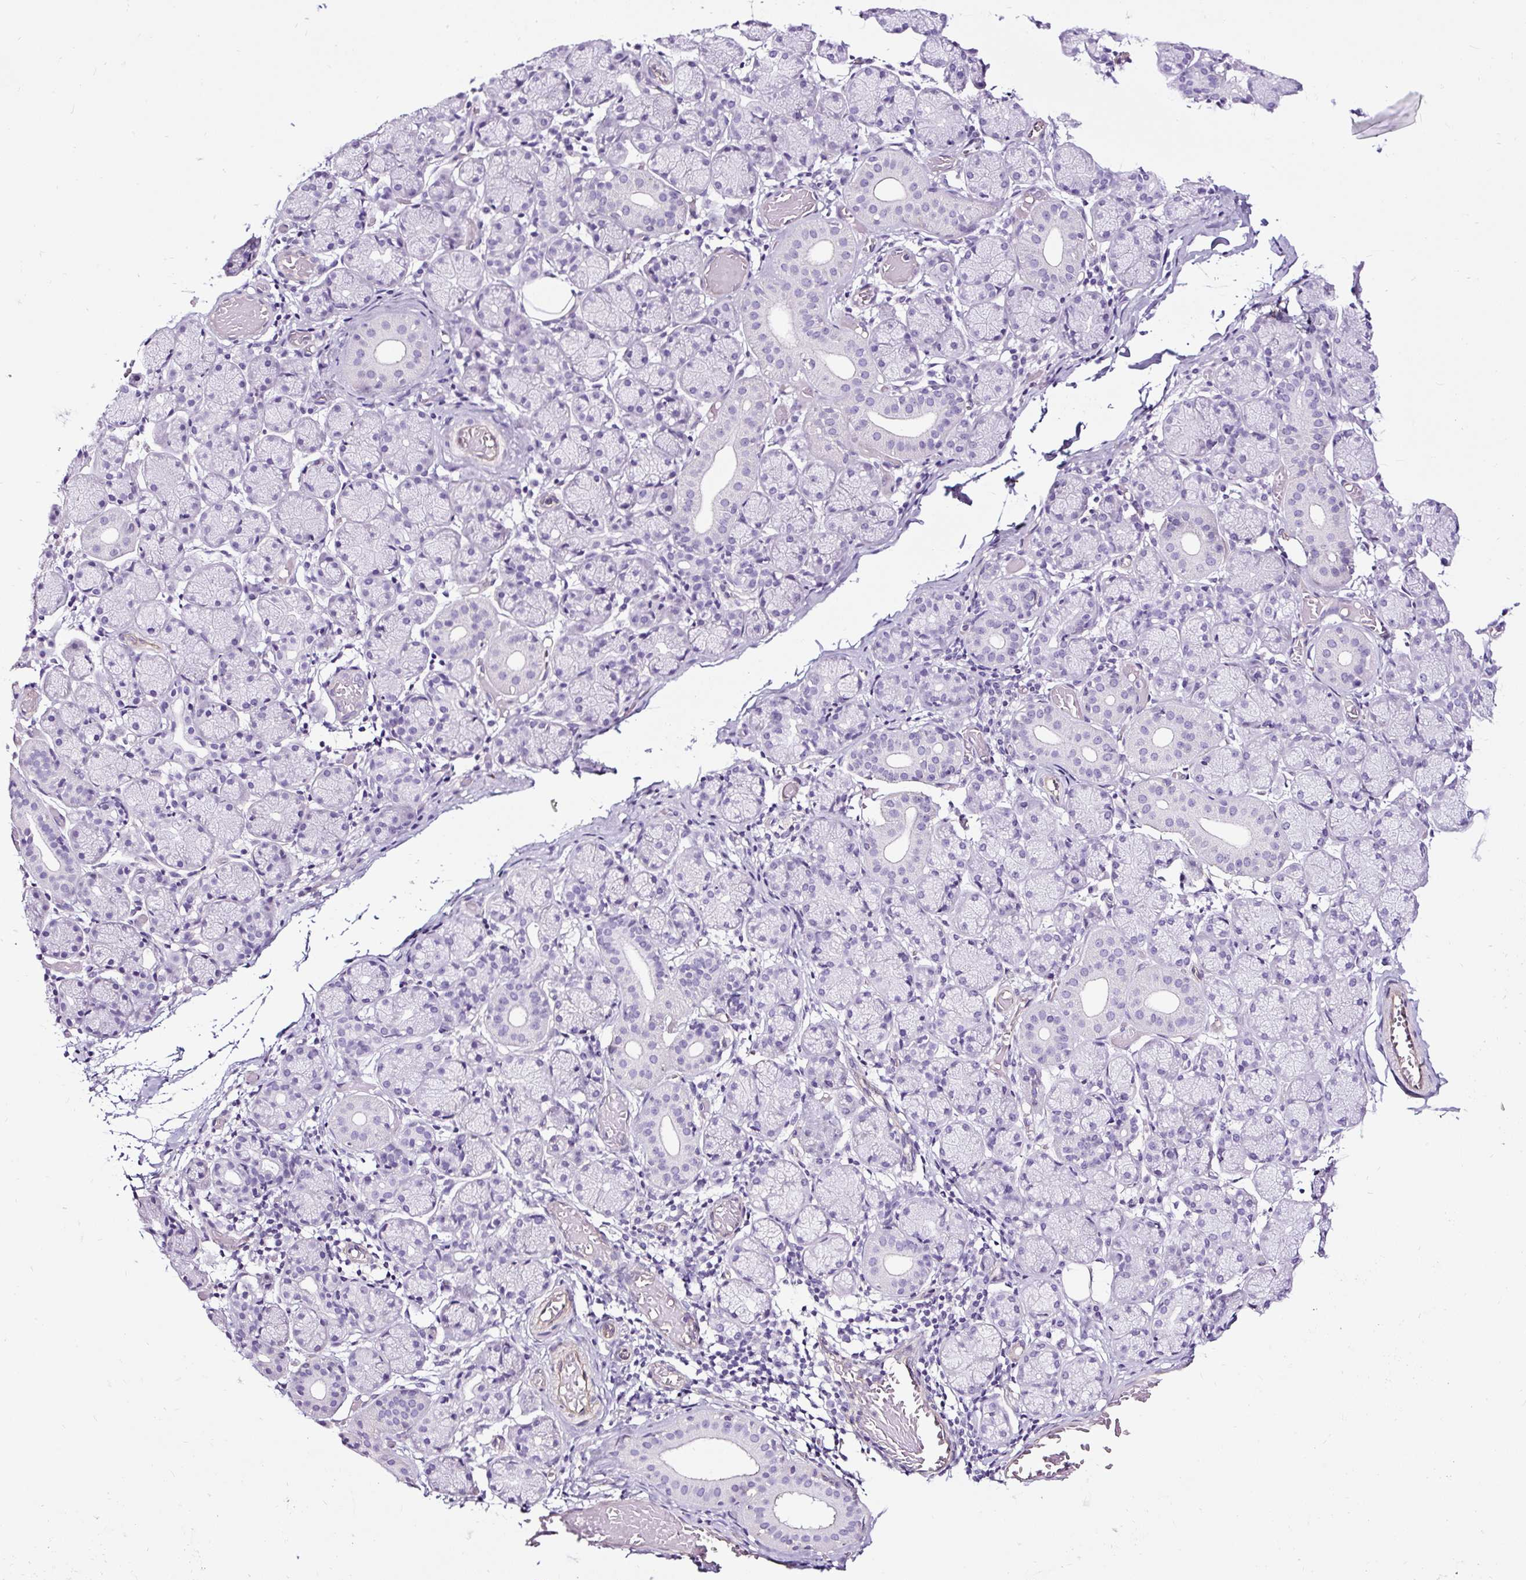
{"staining": {"intensity": "negative", "quantity": "none", "location": "none"}, "tissue": "salivary gland", "cell_type": "Glandular cells", "image_type": "normal", "snomed": [{"axis": "morphology", "description": "Normal tissue, NOS"}, {"axis": "topography", "description": "Salivary gland"}], "caption": "This histopathology image is of normal salivary gland stained with IHC to label a protein in brown with the nuclei are counter-stained blue. There is no staining in glandular cells.", "gene": "SLC7A8", "patient": {"sex": "female", "age": 24}}